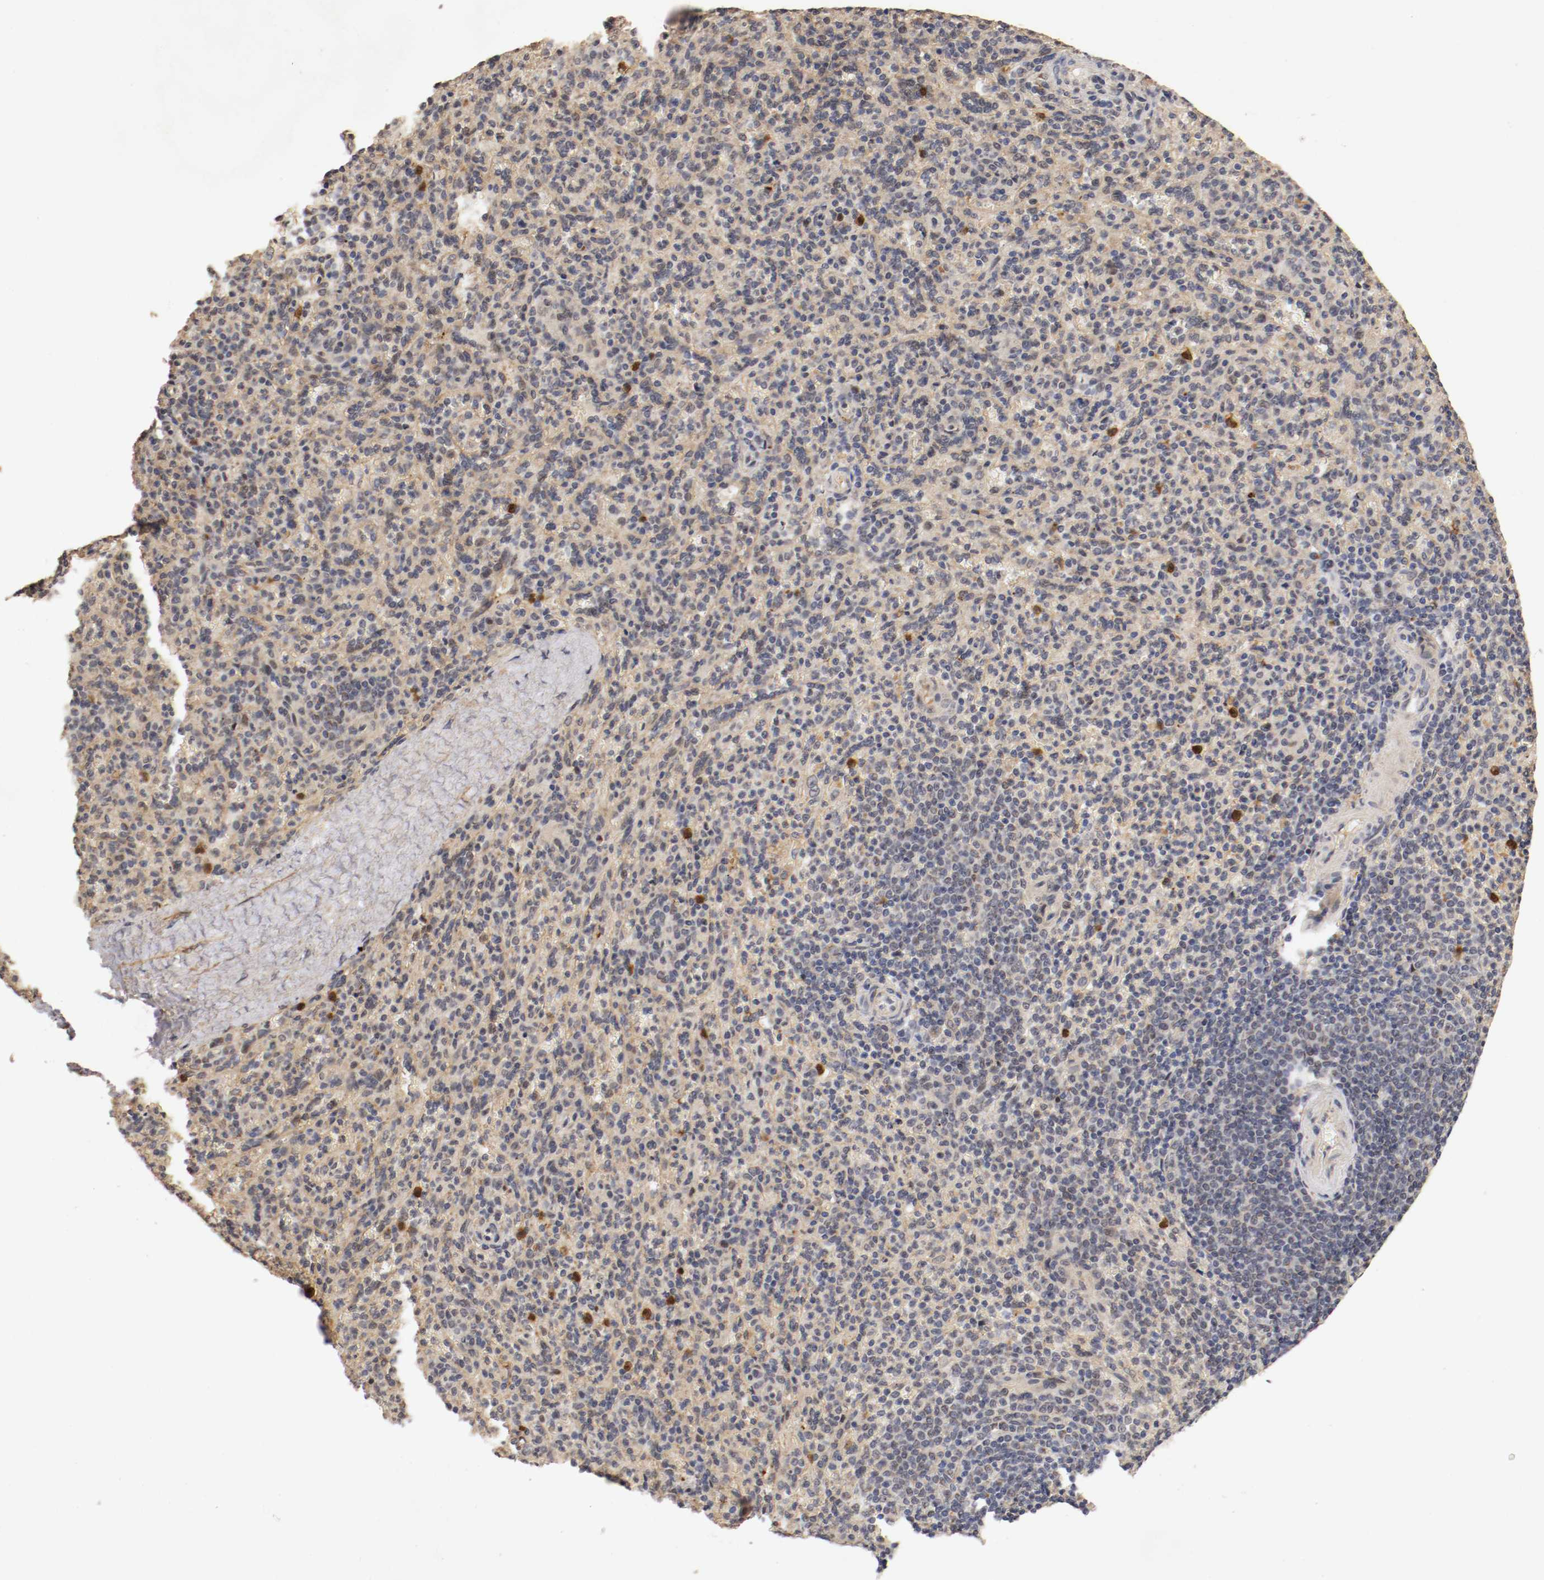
{"staining": {"intensity": "moderate", "quantity": "<25%", "location": "cytoplasmic/membranous"}, "tissue": "spleen", "cell_type": "Cells in red pulp", "image_type": "normal", "snomed": [{"axis": "morphology", "description": "Normal tissue, NOS"}, {"axis": "topography", "description": "Spleen"}], "caption": "Immunohistochemical staining of benign spleen shows low levels of moderate cytoplasmic/membranous positivity in about <25% of cells in red pulp. Ihc stains the protein in brown and the nuclei are stained blue.", "gene": "TNFRSF1B", "patient": {"sex": "male", "age": 36}}